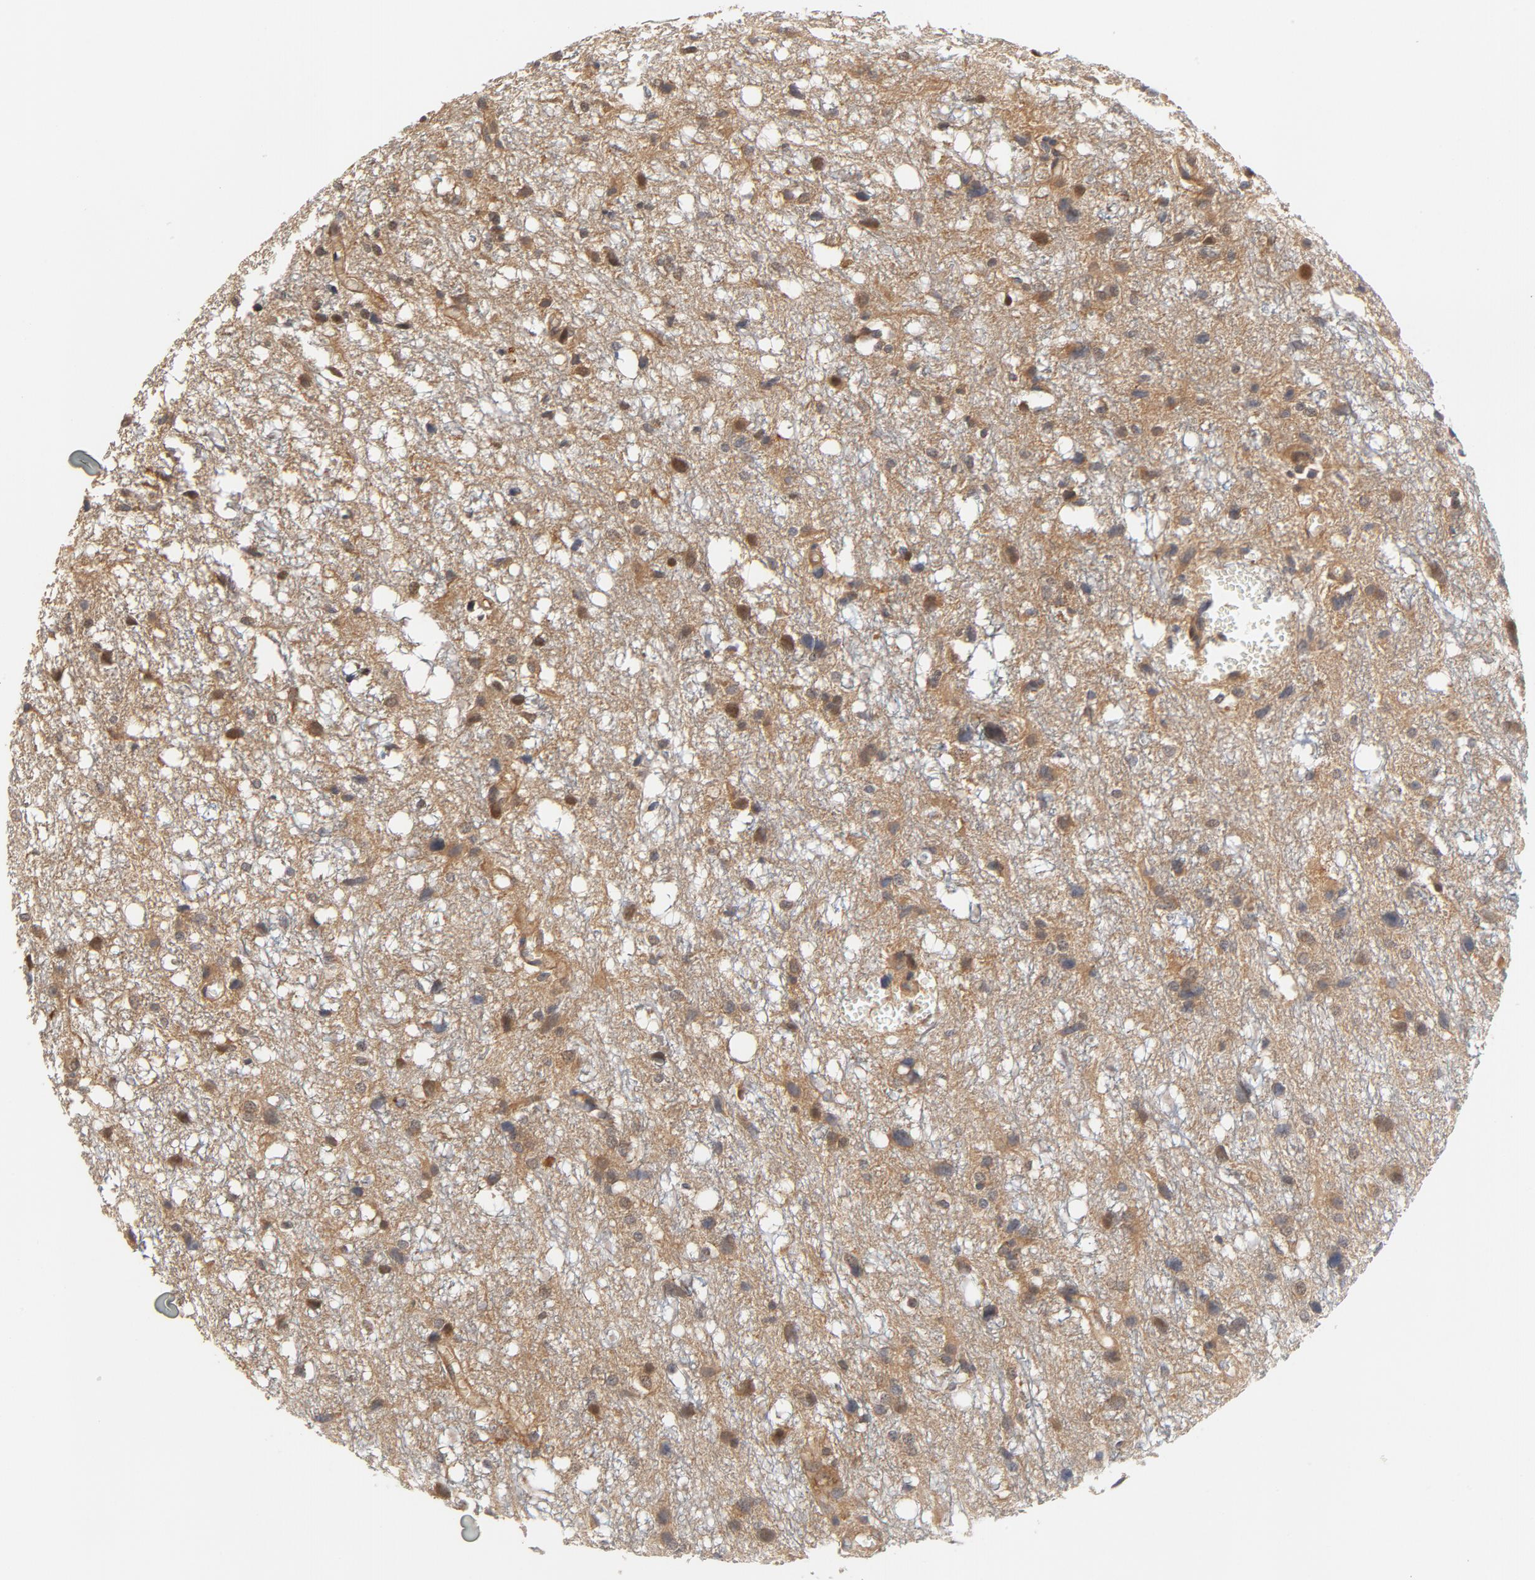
{"staining": {"intensity": "negative", "quantity": "none", "location": "none"}, "tissue": "glioma", "cell_type": "Tumor cells", "image_type": "cancer", "snomed": [{"axis": "morphology", "description": "Glioma, malignant, High grade"}, {"axis": "topography", "description": "Brain"}], "caption": "This is a histopathology image of immunohistochemistry staining of glioma, which shows no positivity in tumor cells.", "gene": "PITPNM2", "patient": {"sex": "female", "age": 59}}